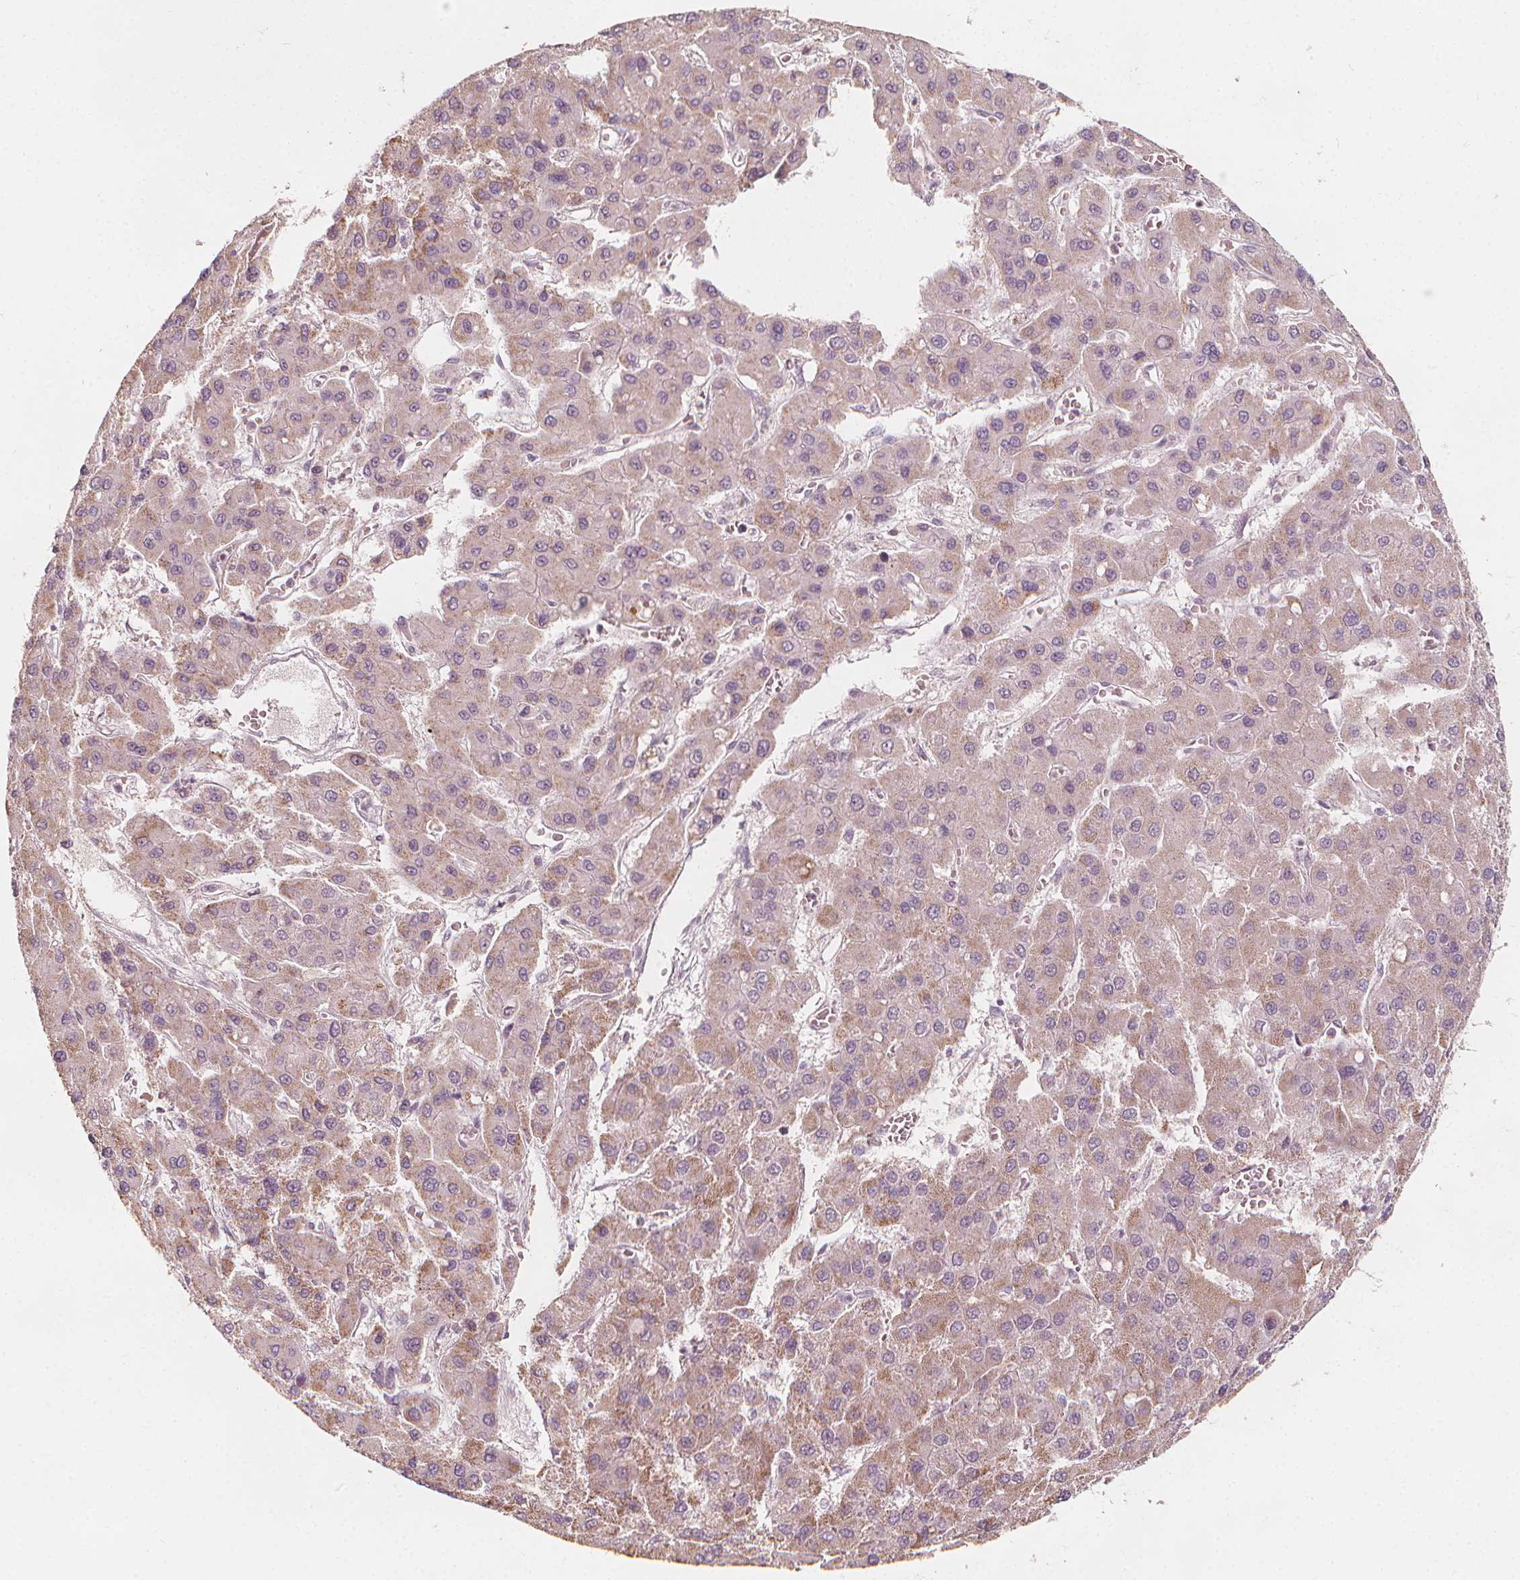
{"staining": {"intensity": "moderate", "quantity": ">75%", "location": "cytoplasmic/membranous"}, "tissue": "liver cancer", "cell_type": "Tumor cells", "image_type": "cancer", "snomed": [{"axis": "morphology", "description": "Carcinoma, Hepatocellular, NOS"}, {"axis": "topography", "description": "Liver"}], "caption": "IHC (DAB) staining of liver cancer reveals moderate cytoplasmic/membranous protein staining in approximately >75% of tumor cells.", "gene": "NPC1L1", "patient": {"sex": "female", "age": 41}}